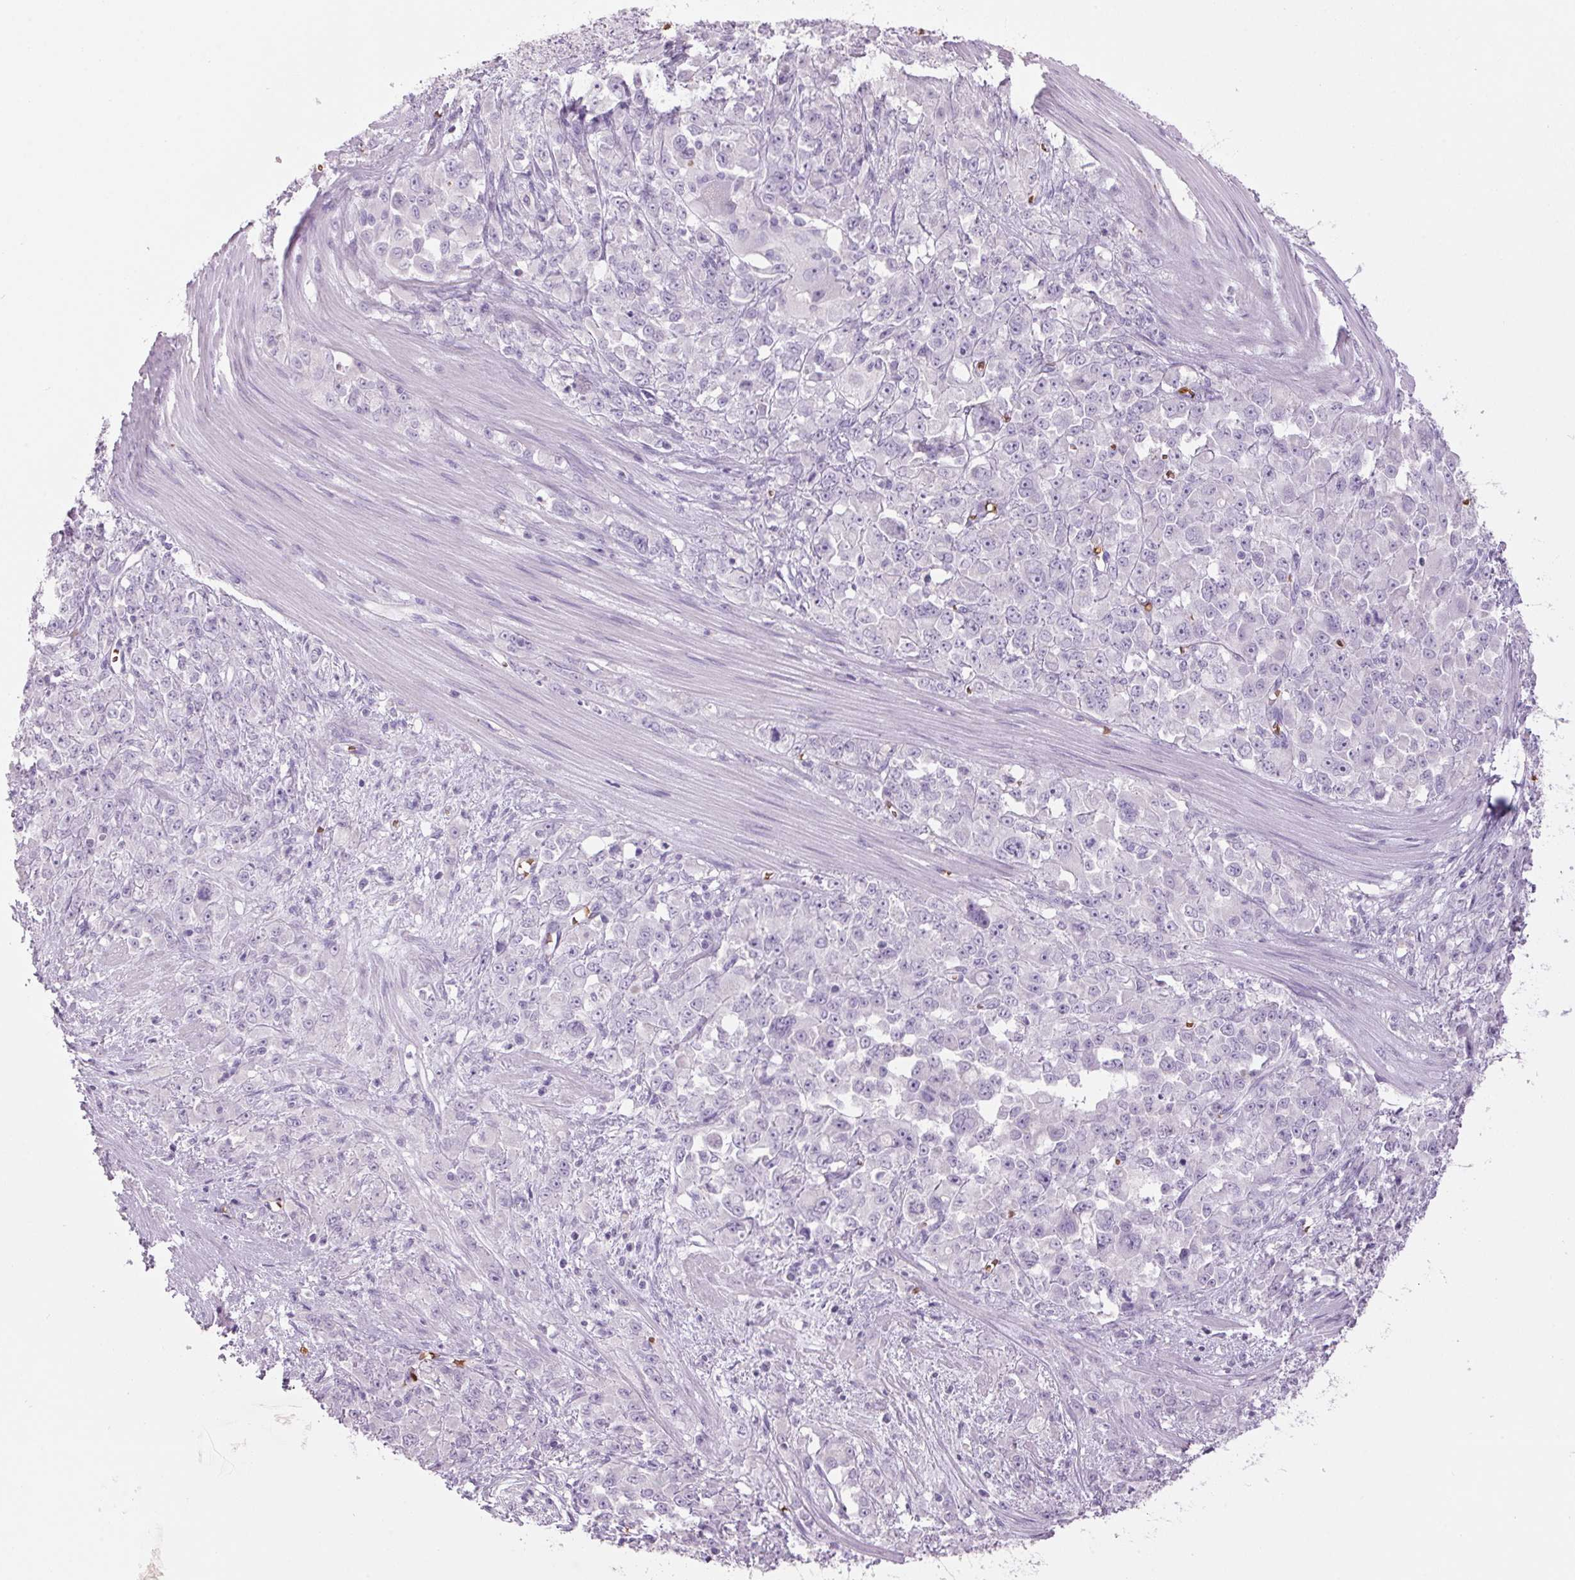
{"staining": {"intensity": "negative", "quantity": "none", "location": "none"}, "tissue": "stomach cancer", "cell_type": "Tumor cells", "image_type": "cancer", "snomed": [{"axis": "morphology", "description": "Adenocarcinoma, NOS"}, {"axis": "topography", "description": "Stomach"}], "caption": "This is an immunohistochemistry (IHC) image of human stomach cancer (adenocarcinoma). There is no staining in tumor cells.", "gene": "HBQ1", "patient": {"sex": "female", "age": 76}}